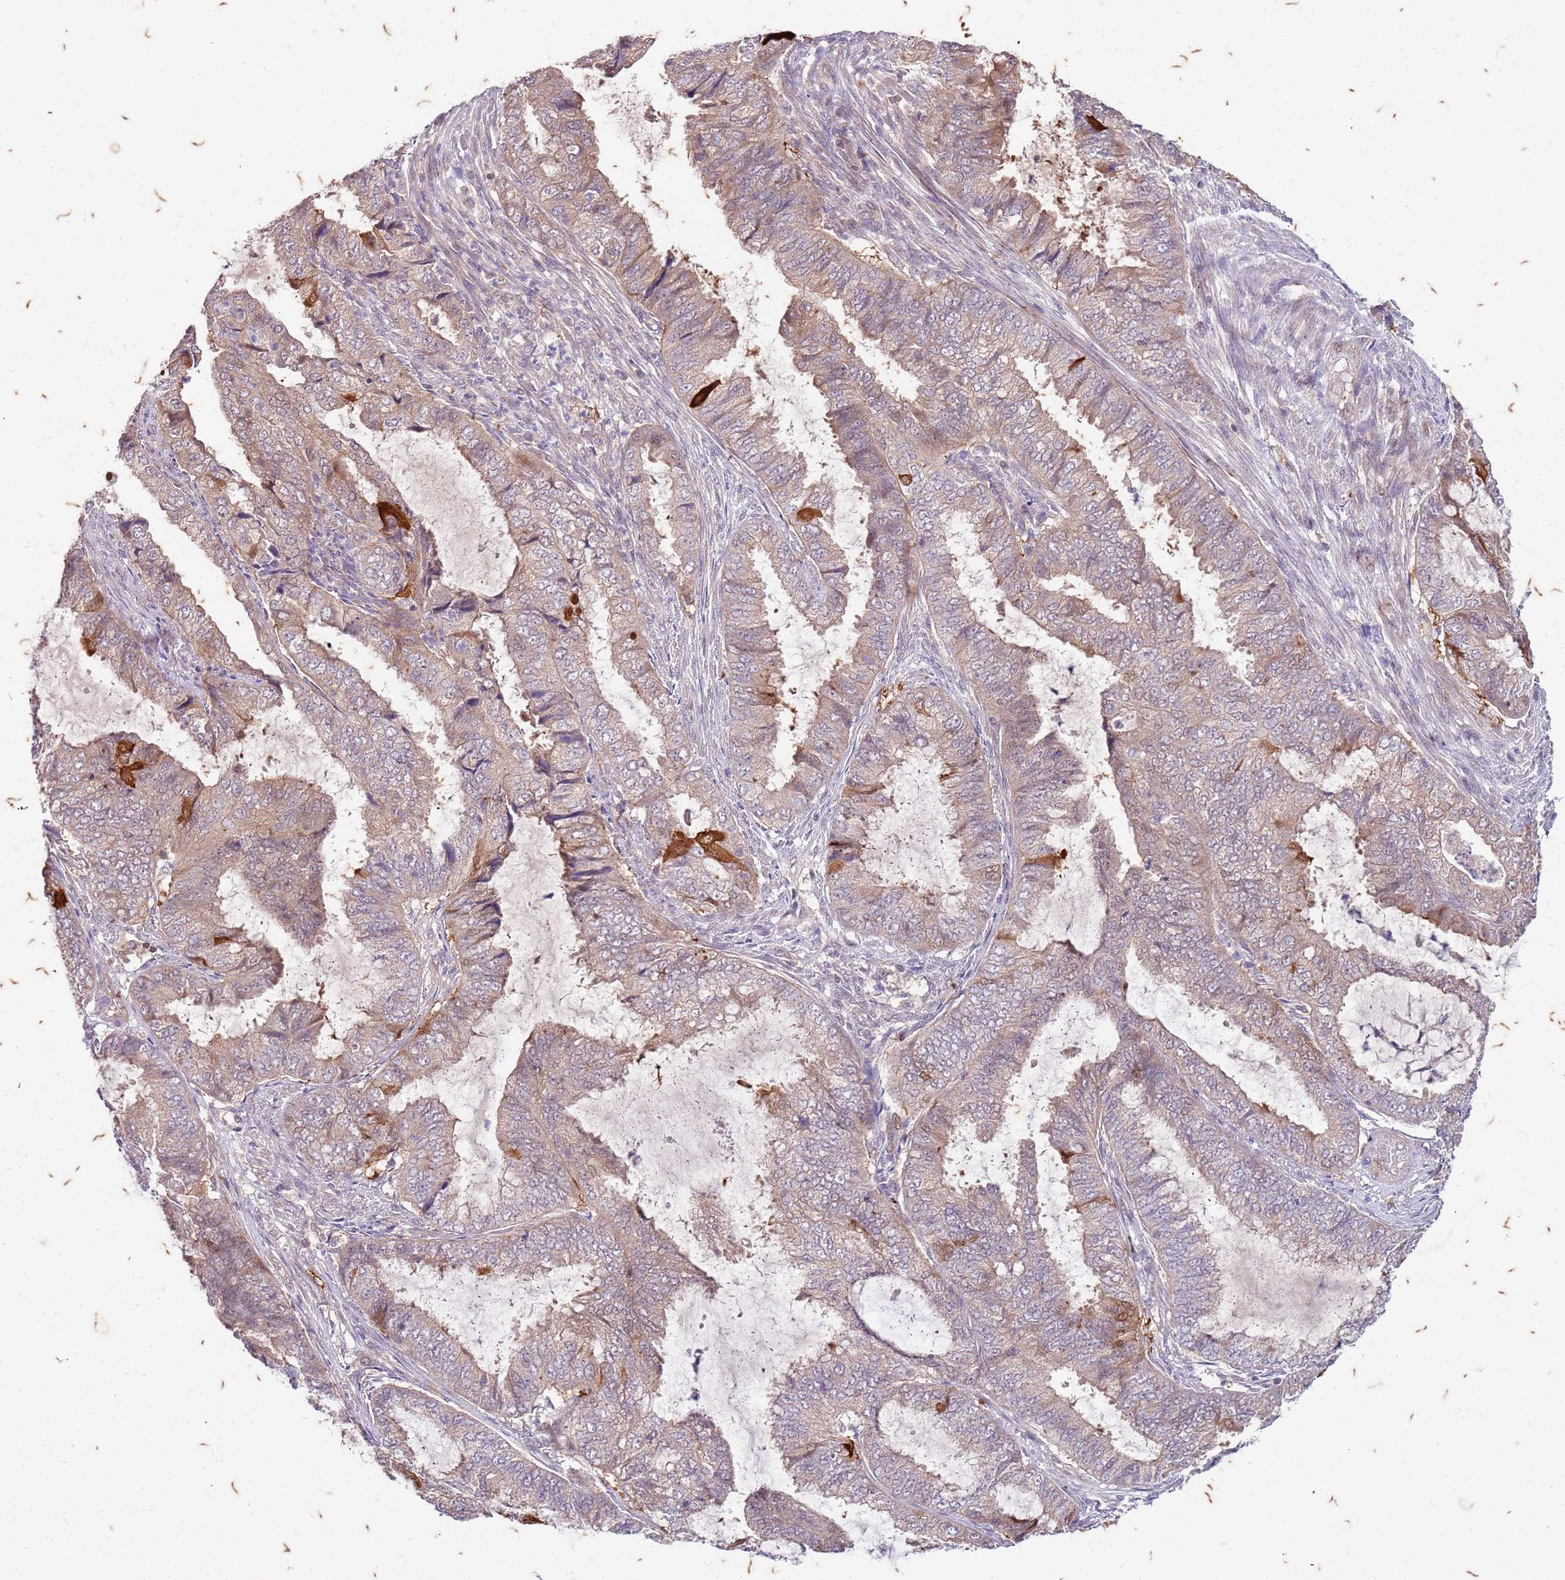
{"staining": {"intensity": "weak", "quantity": "25%-75%", "location": "cytoplasmic/membranous"}, "tissue": "endometrial cancer", "cell_type": "Tumor cells", "image_type": "cancer", "snomed": [{"axis": "morphology", "description": "Adenocarcinoma, NOS"}, {"axis": "topography", "description": "Endometrium"}], "caption": "This histopathology image reveals immunohistochemistry (IHC) staining of human endometrial cancer, with low weak cytoplasmic/membranous positivity in approximately 25%-75% of tumor cells.", "gene": "RAPGEF3", "patient": {"sex": "female", "age": 51}}